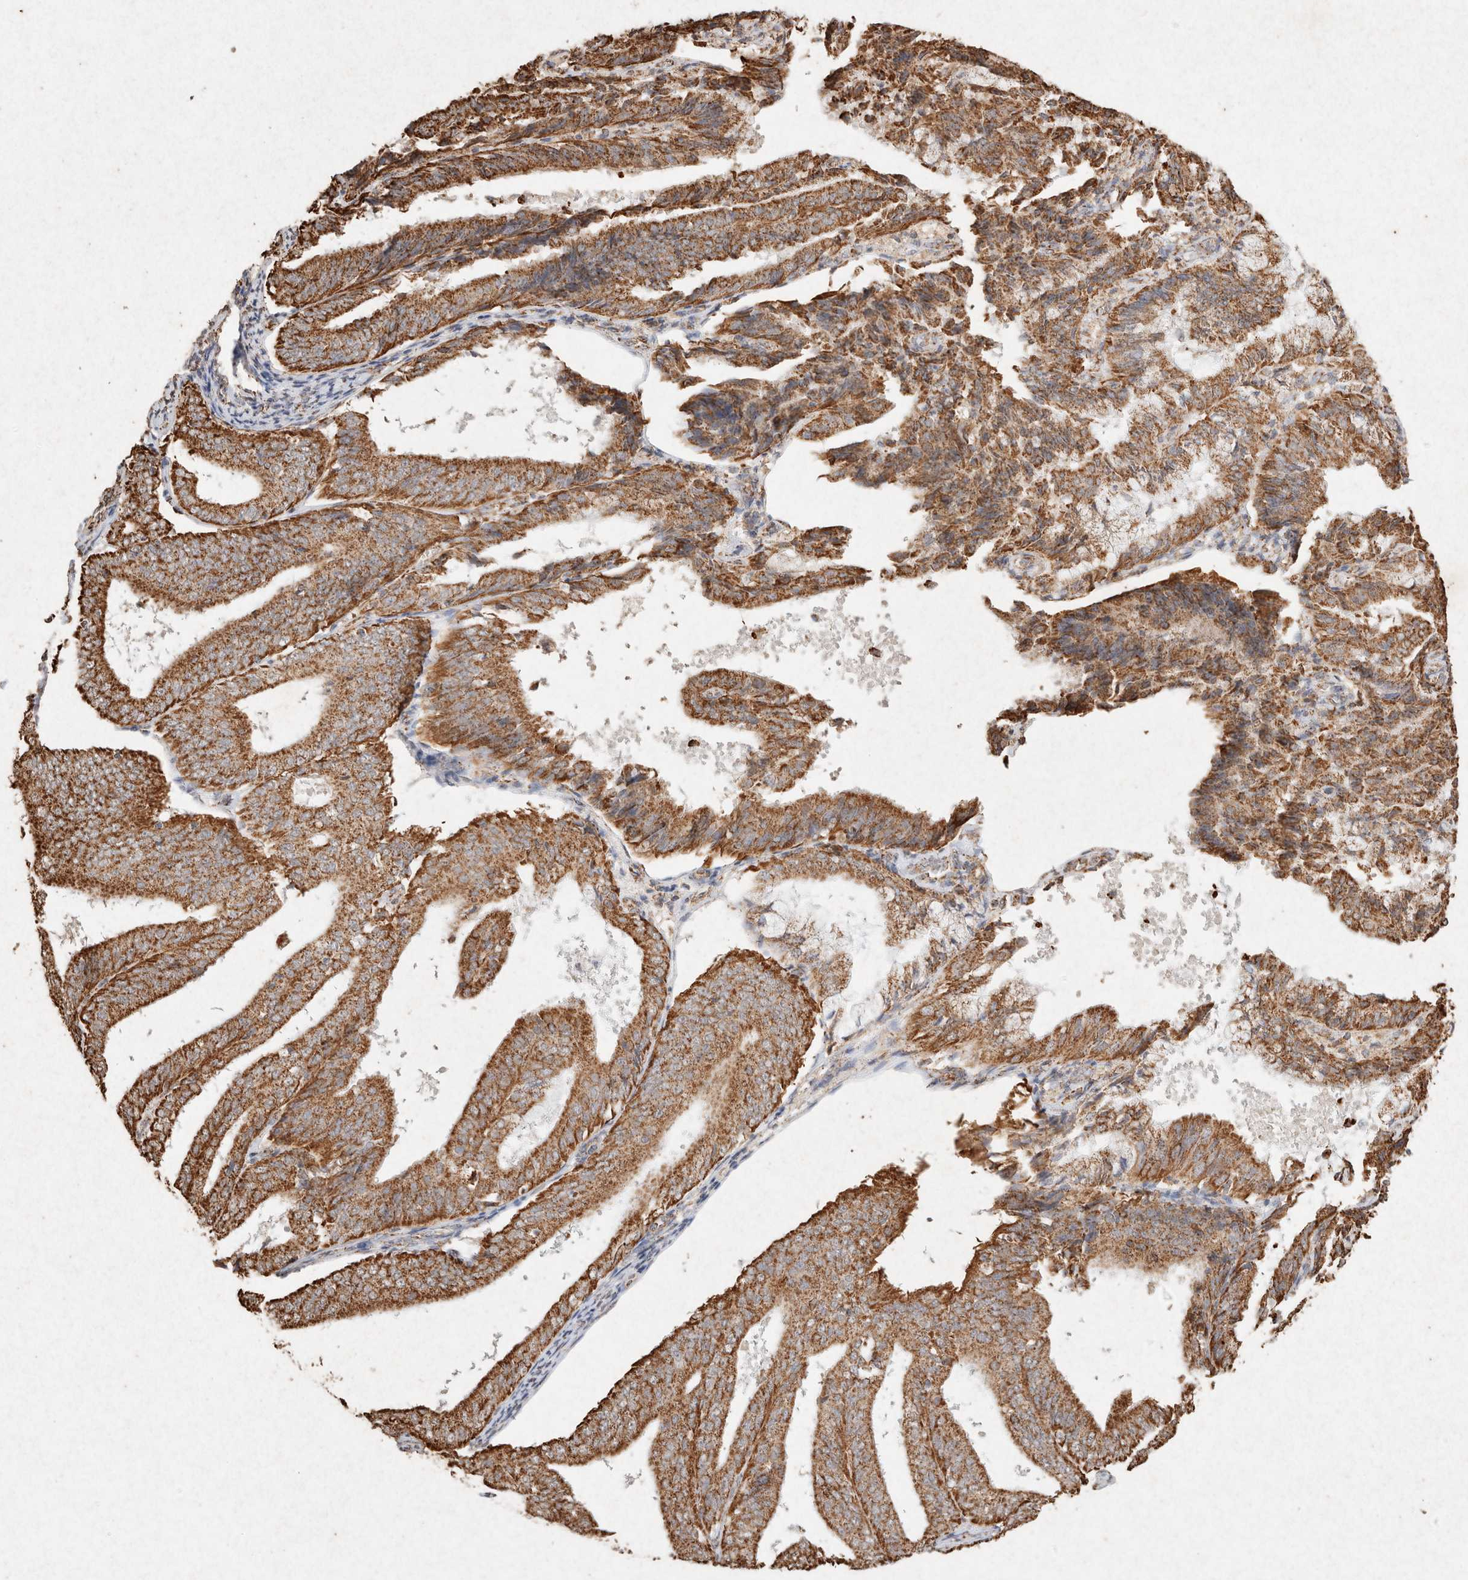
{"staining": {"intensity": "strong", "quantity": ">75%", "location": "cytoplasmic/membranous"}, "tissue": "endometrial cancer", "cell_type": "Tumor cells", "image_type": "cancer", "snomed": [{"axis": "morphology", "description": "Adenocarcinoma, NOS"}, {"axis": "topography", "description": "Endometrium"}], "caption": "Immunohistochemistry (IHC) of human endometrial cancer shows high levels of strong cytoplasmic/membranous staining in about >75% of tumor cells. (Stains: DAB in brown, nuclei in blue, Microscopy: brightfield microscopy at high magnification).", "gene": "SDC2", "patient": {"sex": "female", "age": 63}}